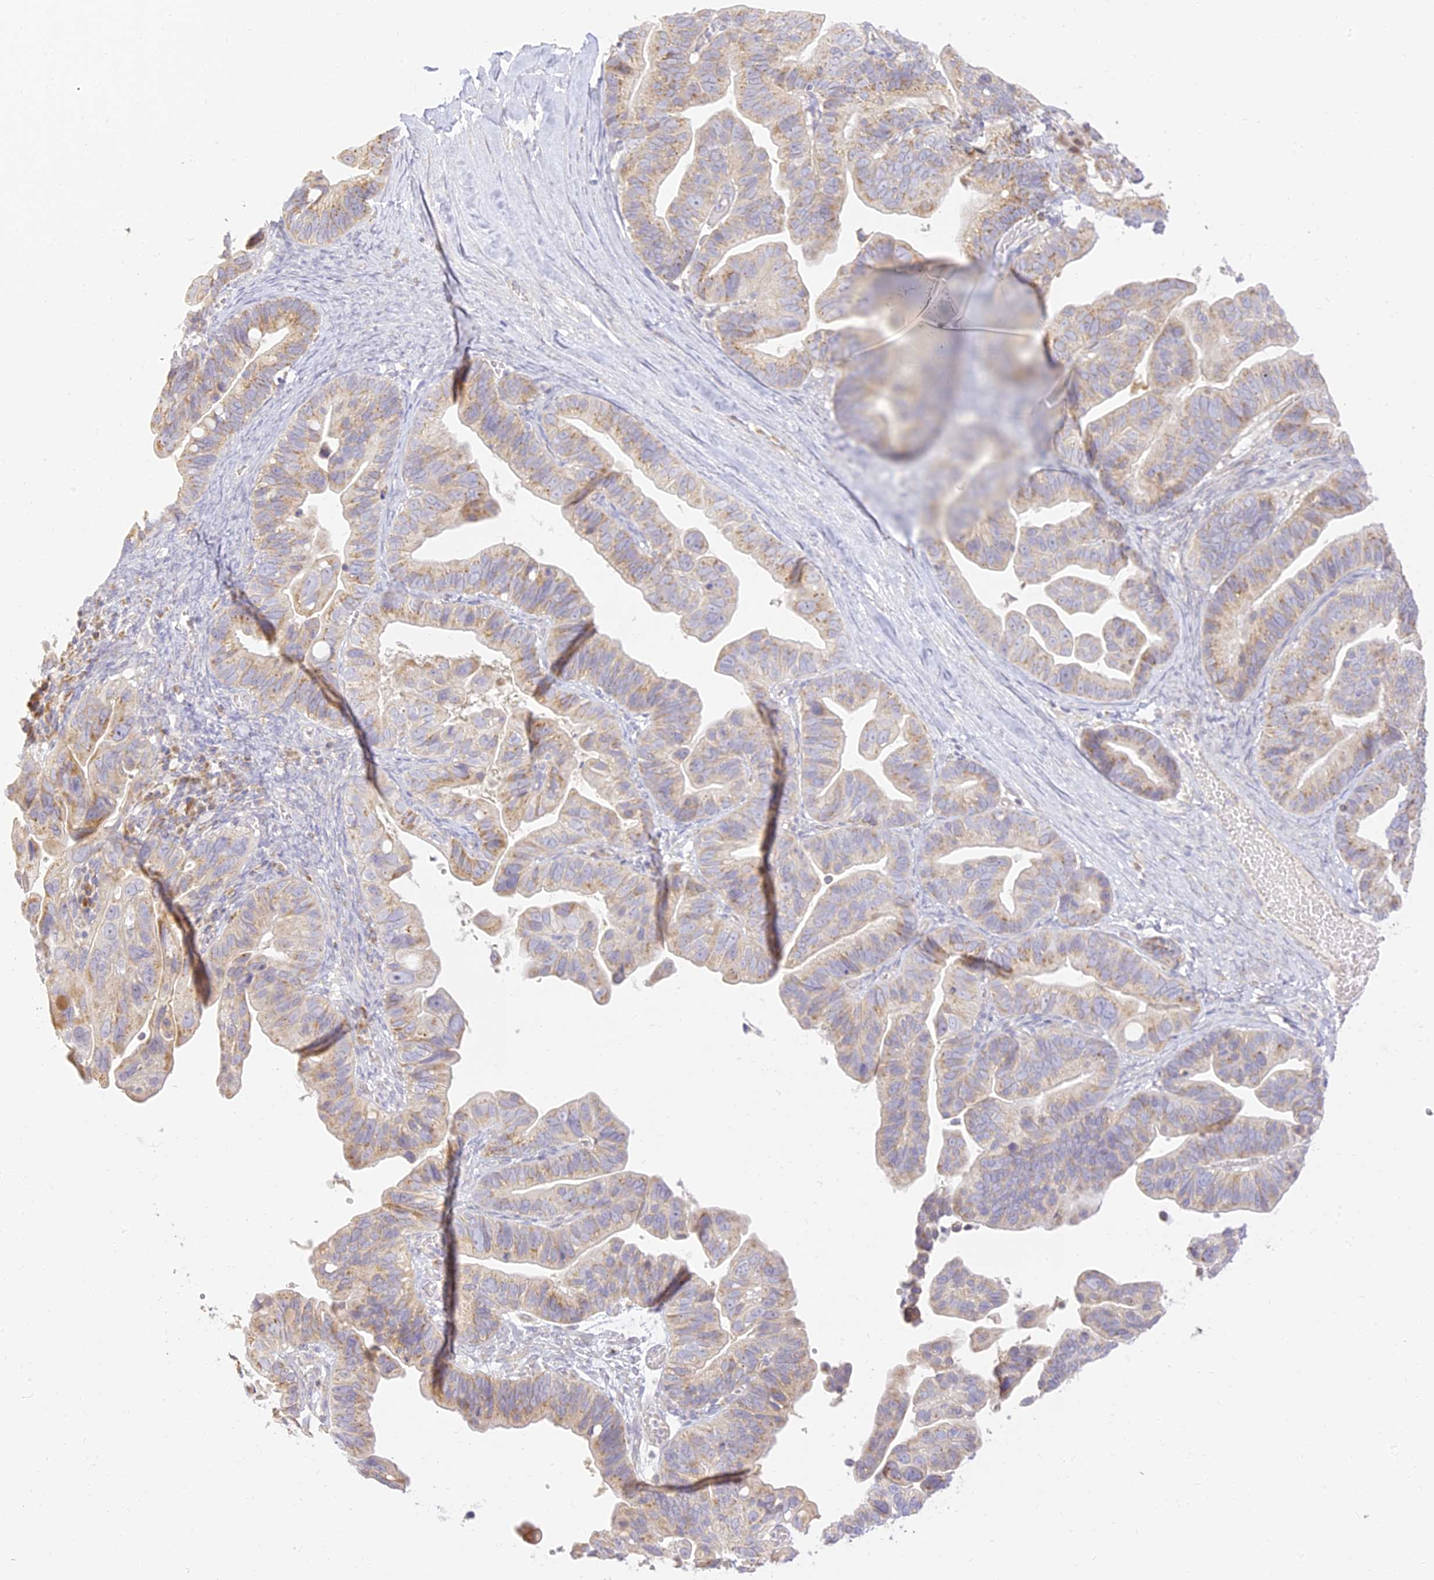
{"staining": {"intensity": "weak", "quantity": "<25%", "location": "cytoplasmic/membranous"}, "tissue": "ovarian cancer", "cell_type": "Tumor cells", "image_type": "cancer", "snomed": [{"axis": "morphology", "description": "Cystadenocarcinoma, serous, NOS"}, {"axis": "topography", "description": "Ovary"}], "caption": "High magnification brightfield microscopy of serous cystadenocarcinoma (ovarian) stained with DAB (3,3'-diaminobenzidine) (brown) and counterstained with hematoxylin (blue): tumor cells show no significant expression.", "gene": "LRRC15", "patient": {"sex": "female", "age": 56}}